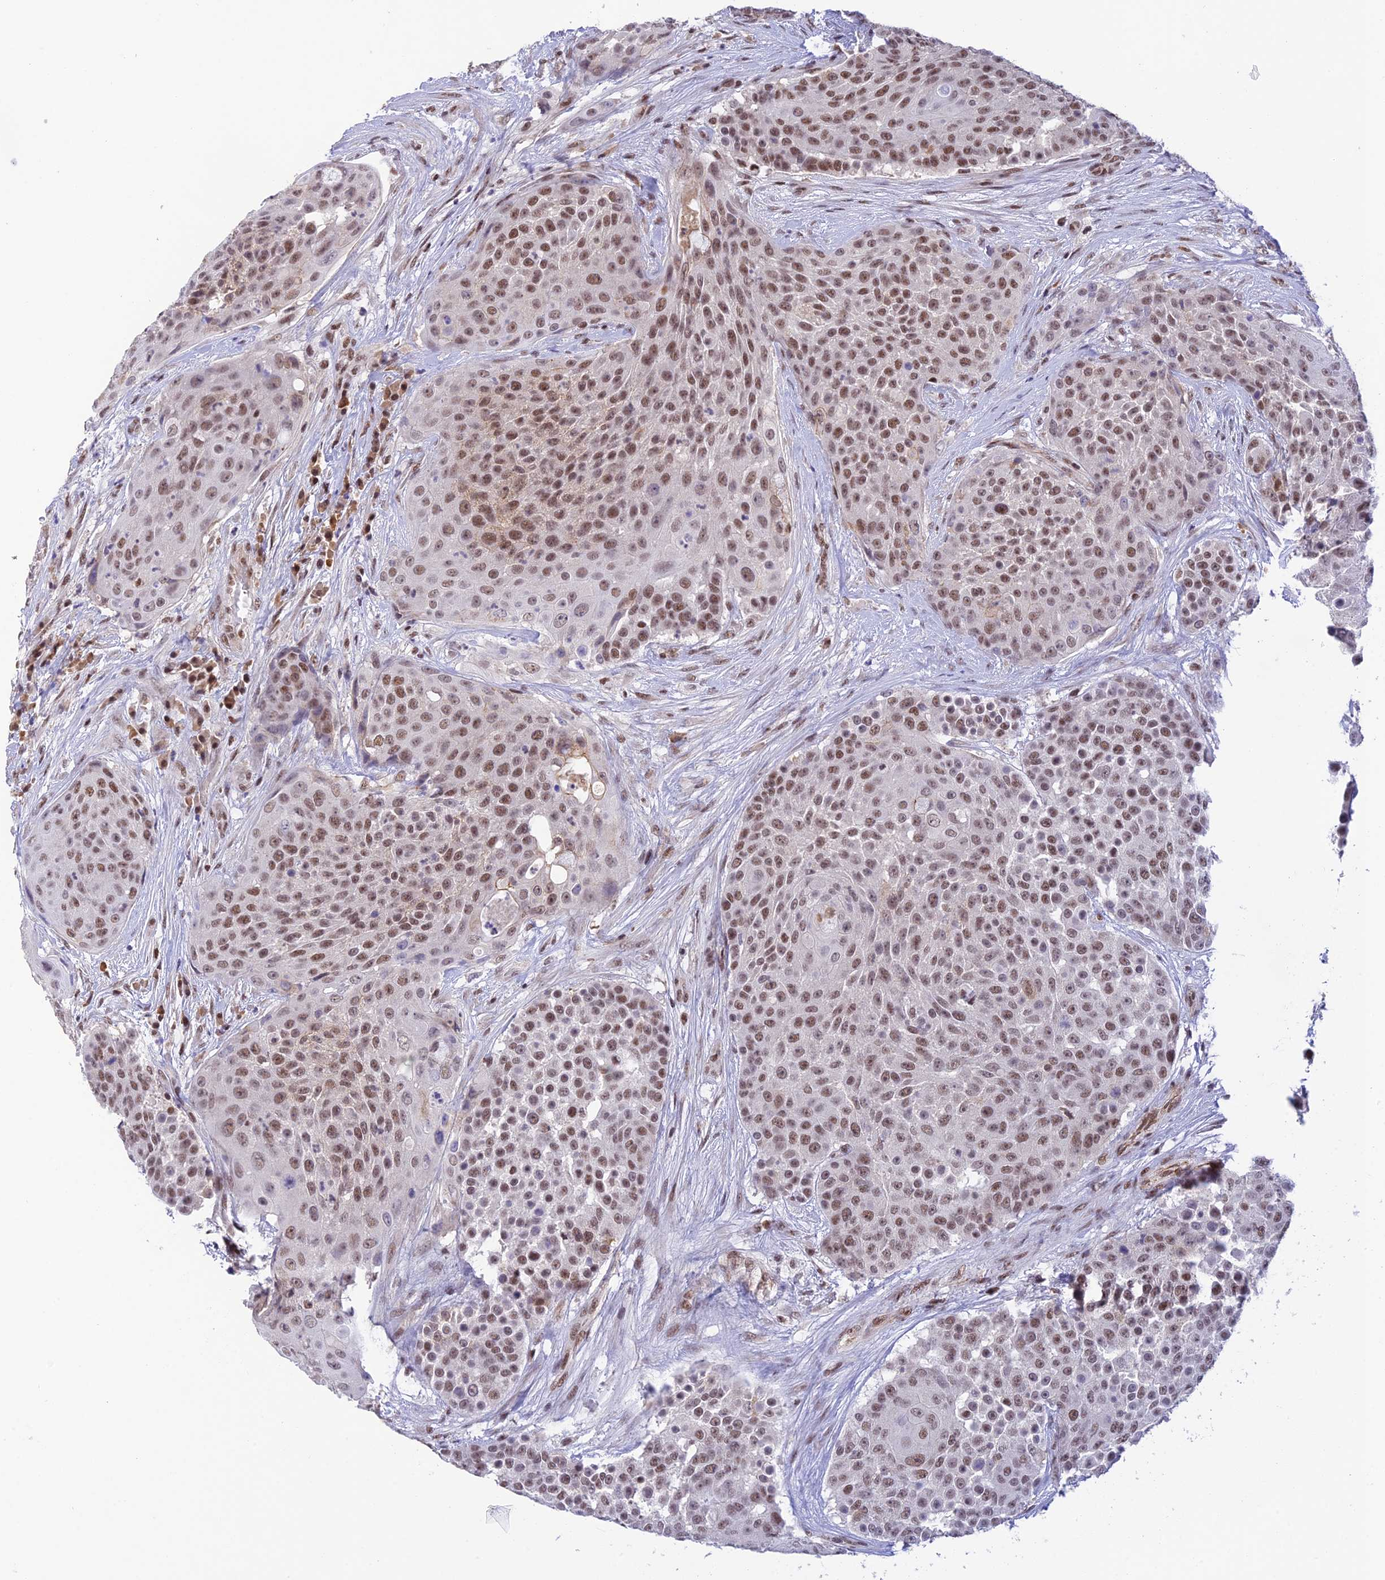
{"staining": {"intensity": "moderate", "quantity": ">75%", "location": "nuclear"}, "tissue": "urothelial cancer", "cell_type": "Tumor cells", "image_type": "cancer", "snomed": [{"axis": "morphology", "description": "Urothelial carcinoma, High grade"}, {"axis": "topography", "description": "Urinary bladder"}], "caption": "Protein staining of urothelial carcinoma (high-grade) tissue shows moderate nuclear positivity in about >75% of tumor cells. Immunohistochemistry (ihc) stains the protein of interest in brown and the nuclei are stained blue.", "gene": "THAP11", "patient": {"sex": "female", "age": 63}}